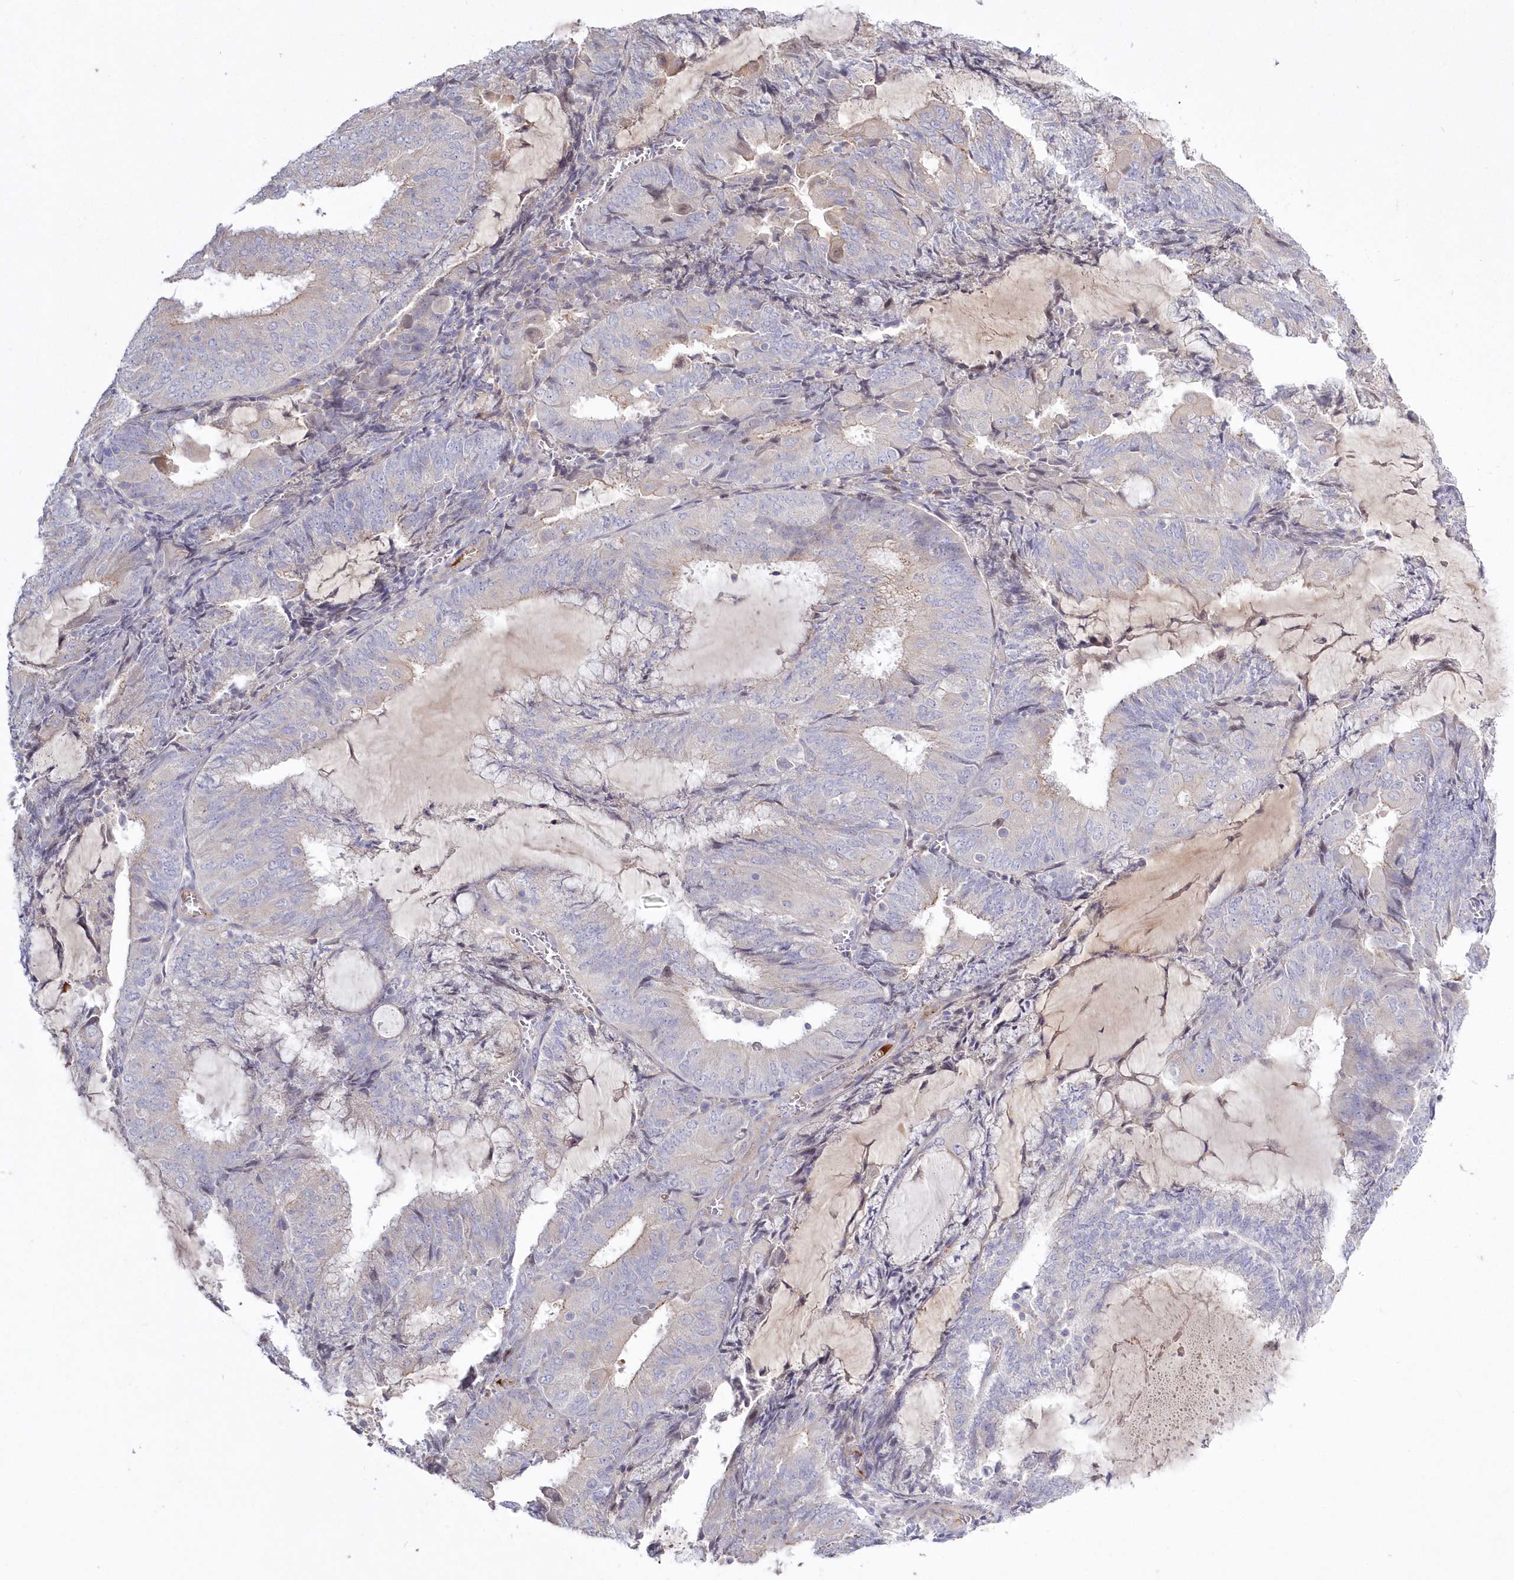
{"staining": {"intensity": "weak", "quantity": "<25%", "location": "cytoplasmic/membranous"}, "tissue": "endometrial cancer", "cell_type": "Tumor cells", "image_type": "cancer", "snomed": [{"axis": "morphology", "description": "Adenocarcinoma, NOS"}, {"axis": "topography", "description": "Endometrium"}], "caption": "The IHC photomicrograph has no significant expression in tumor cells of endometrial cancer tissue.", "gene": "WBP1L", "patient": {"sex": "female", "age": 81}}